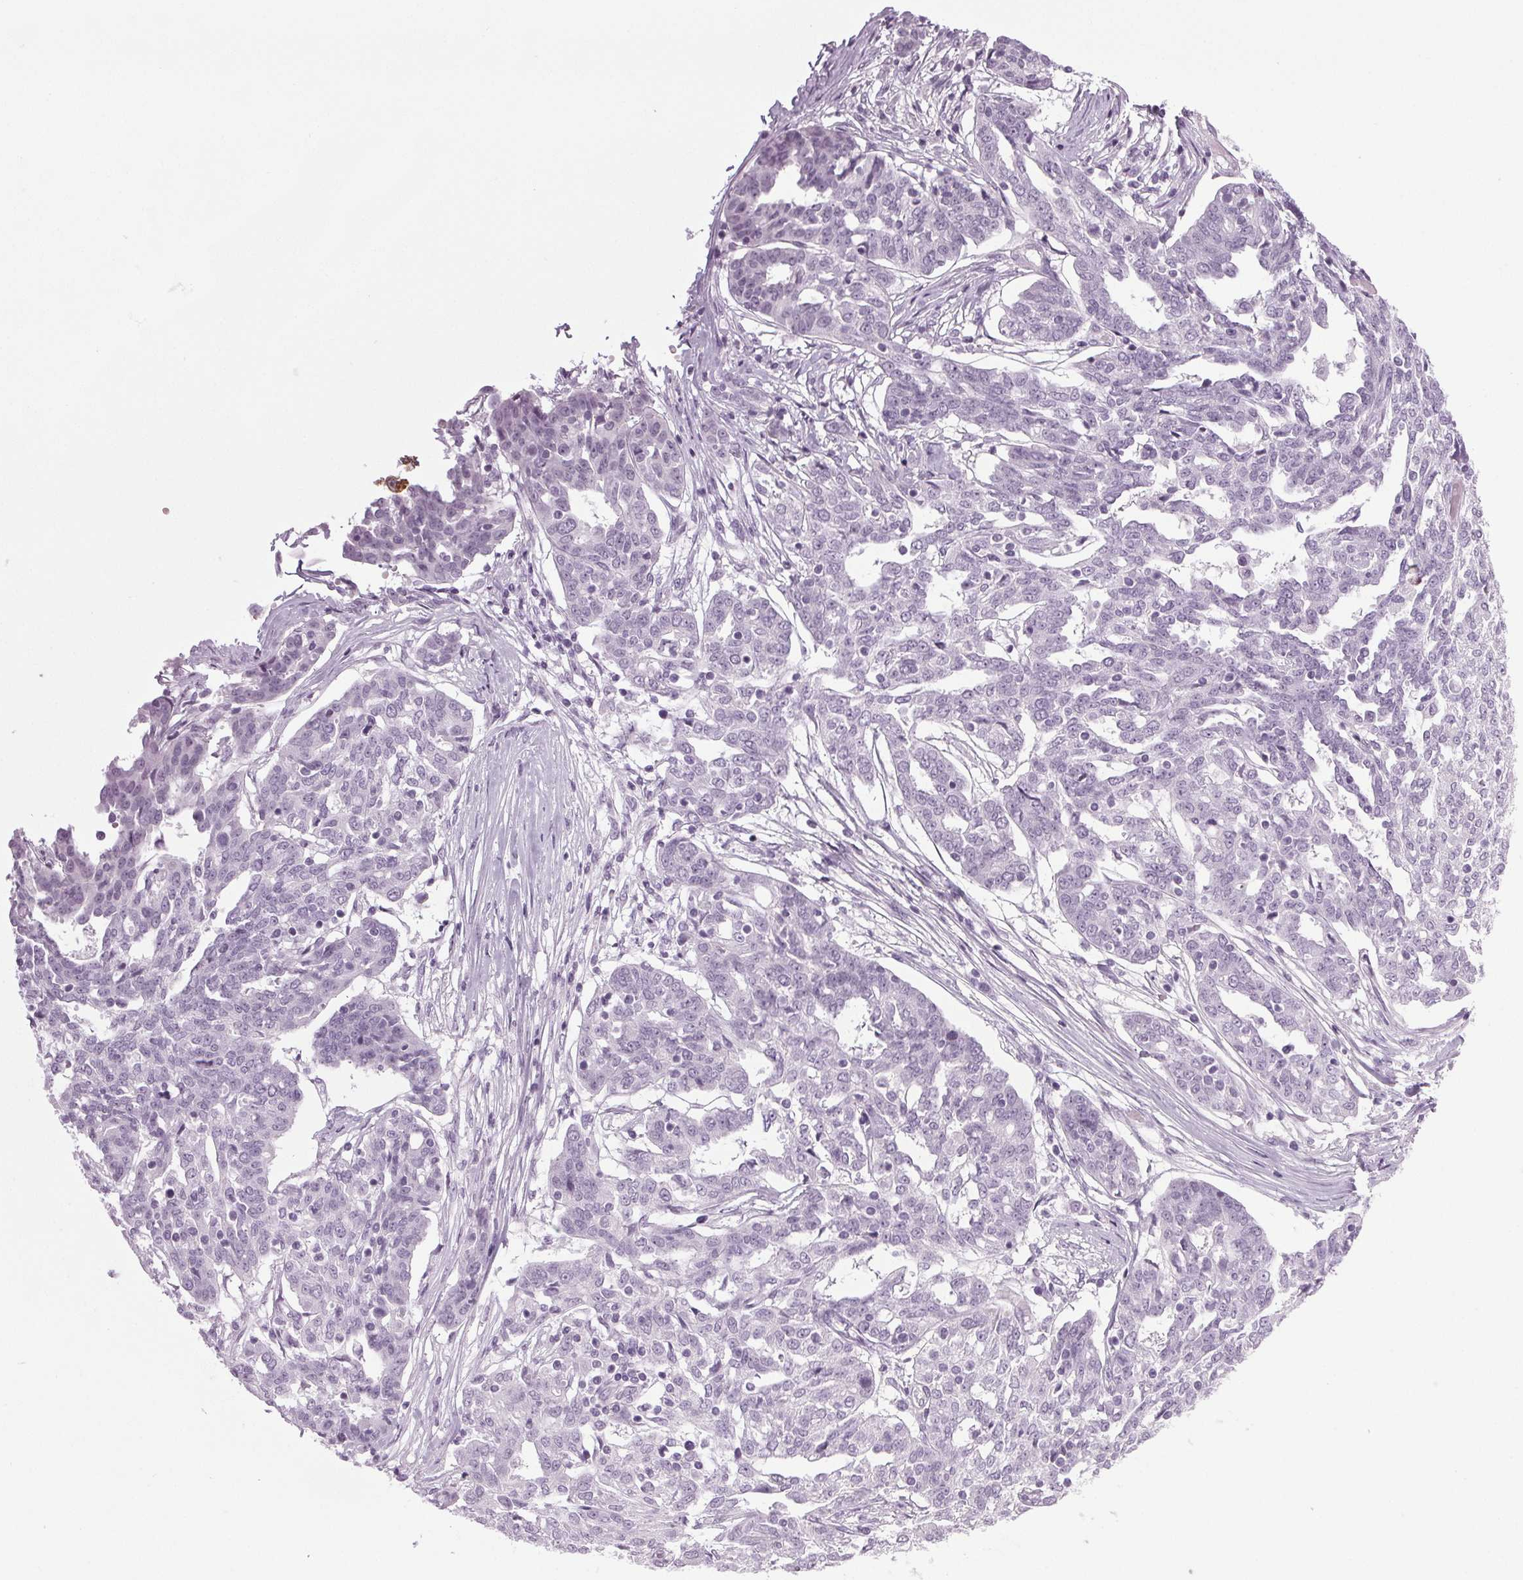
{"staining": {"intensity": "negative", "quantity": "none", "location": "none"}, "tissue": "ovarian cancer", "cell_type": "Tumor cells", "image_type": "cancer", "snomed": [{"axis": "morphology", "description": "Cystadenocarcinoma, serous, NOS"}, {"axis": "topography", "description": "Ovary"}], "caption": "Tumor cells are negative for protein expression in human ovarian cancer.", "gene": "IGF2BP1", "patient": {"sex": "female", "age": 67}}